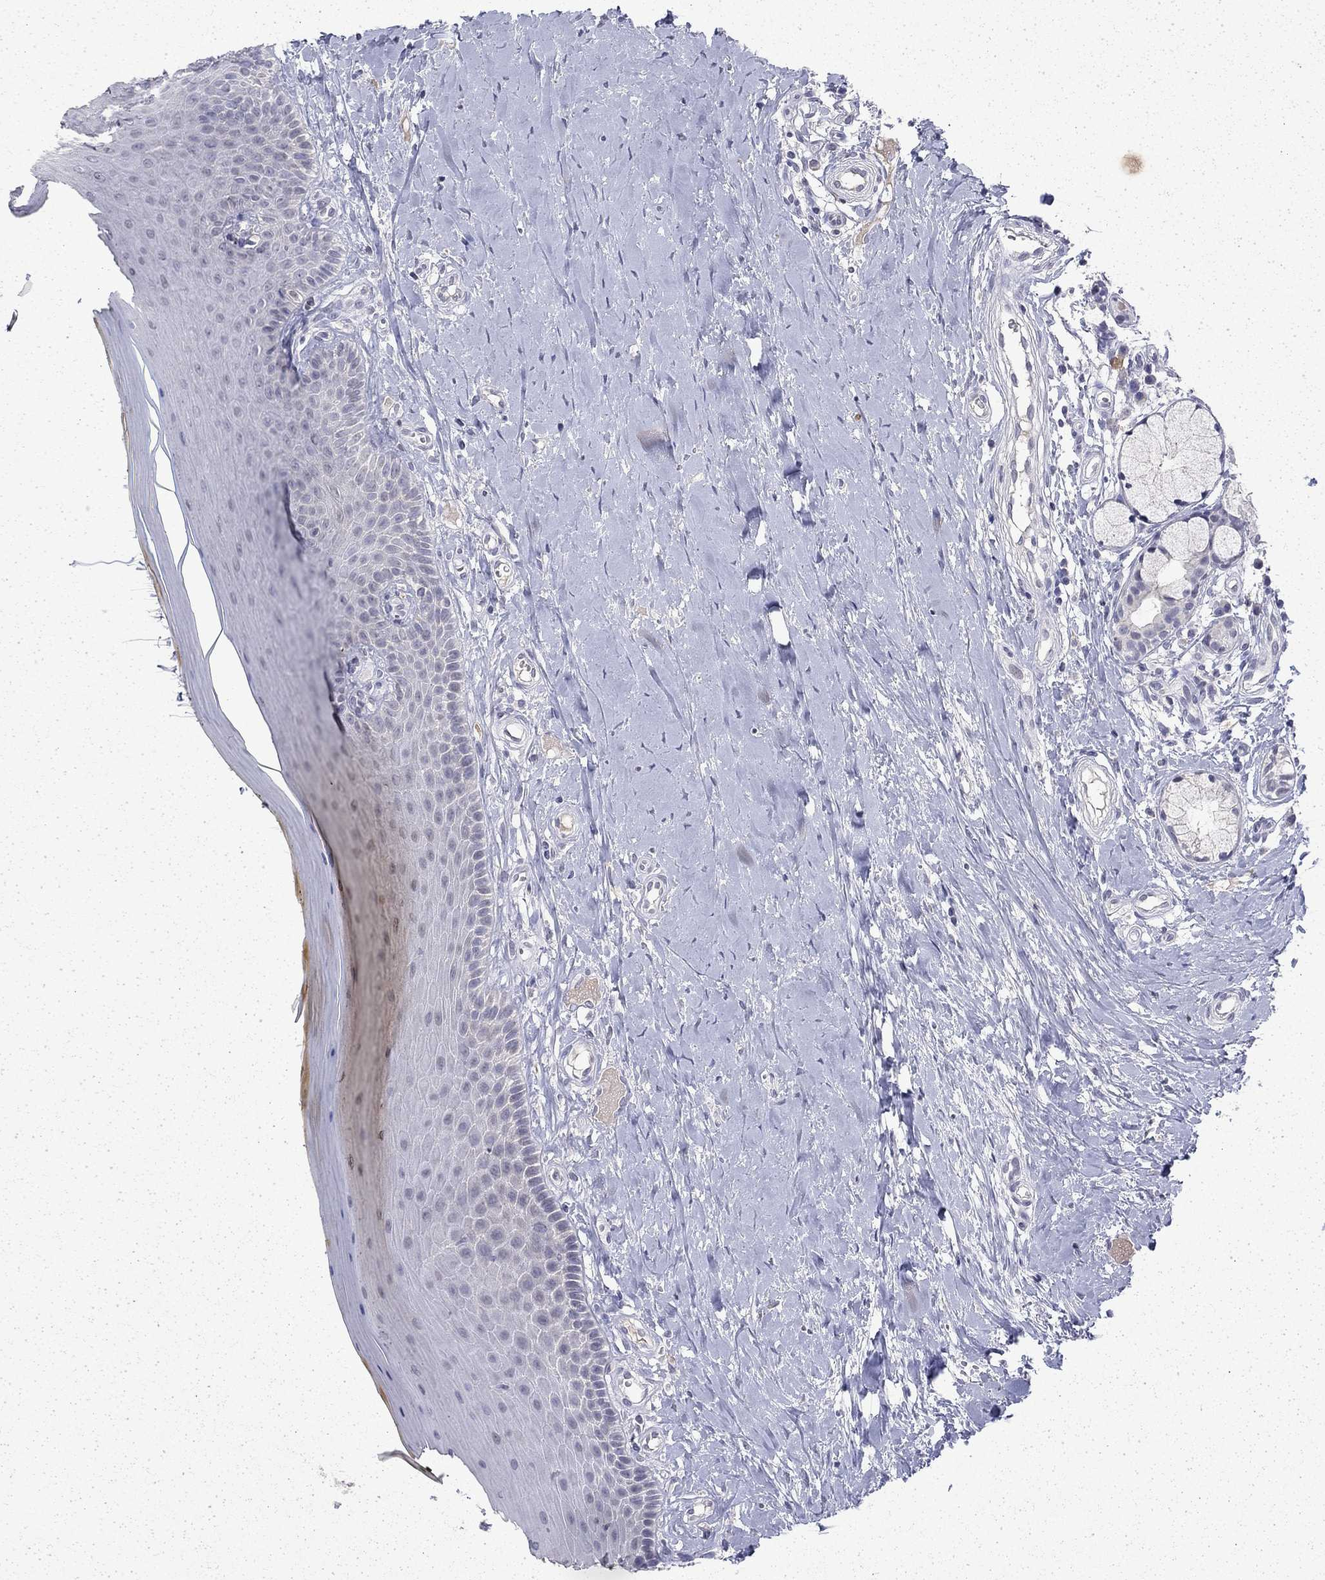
{"staining": {"intensity": "negative", "quantity": "none", "location": "none"}, "tissue": "oral mucosa", "cell_type": "Squamous epithelial cells", "image_type": "normal", "snomed": [{"axis": "morphology", "description": "Normal tissue, NOS"}, {"axis": "topography", "description": "Oral tissue"}], "caption": "A micrograph of oral mucosa stained for a protein reveals no brown staining in squamous epithelial cells. (DAB immunohistochemistry with hematoxylin counter stain).", "gene": "CHAT", "patient": {"sex": "female", "age": 43}}